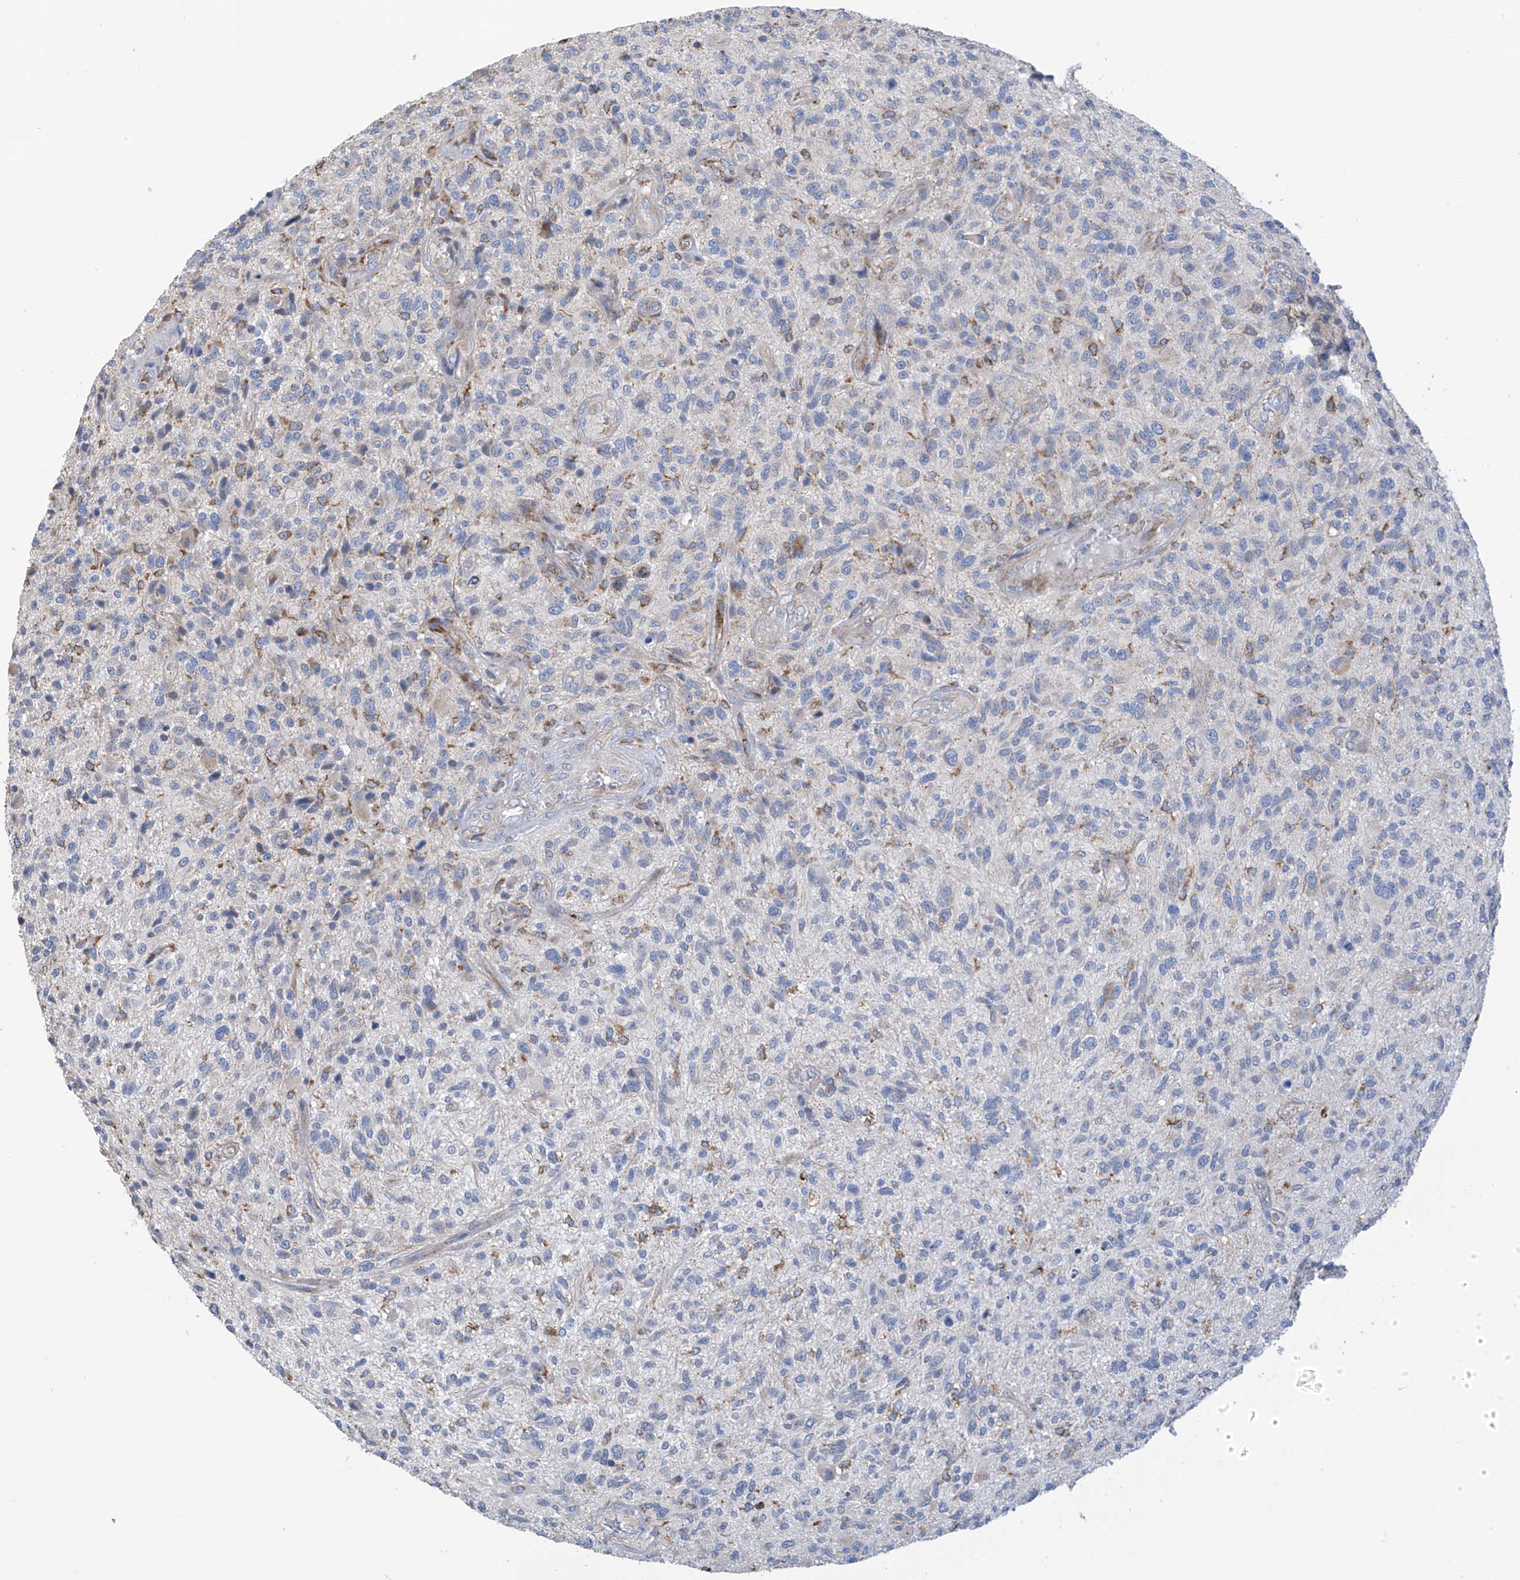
{"staining": {"intensity": "moderate", "quantity": "<25%", "location": "cytoplasmic/membranous"}, "tissue": "glioma", "cell_type": "Tumor cells", "image_type": "cancer", "snomed": [{"axis": "morphology", "description": "Glioma, malignant, High grade"}, {"axis": "topography", "description": "Brain"}], "caption": "Malignant high-grade glioma stained for a protein (brown) displays moderate cytoplasmic/membranous positive expression in about <25% of tumor cells.", "gene": "EIF5B", "patient": {"sex": "male", "age": 47}}